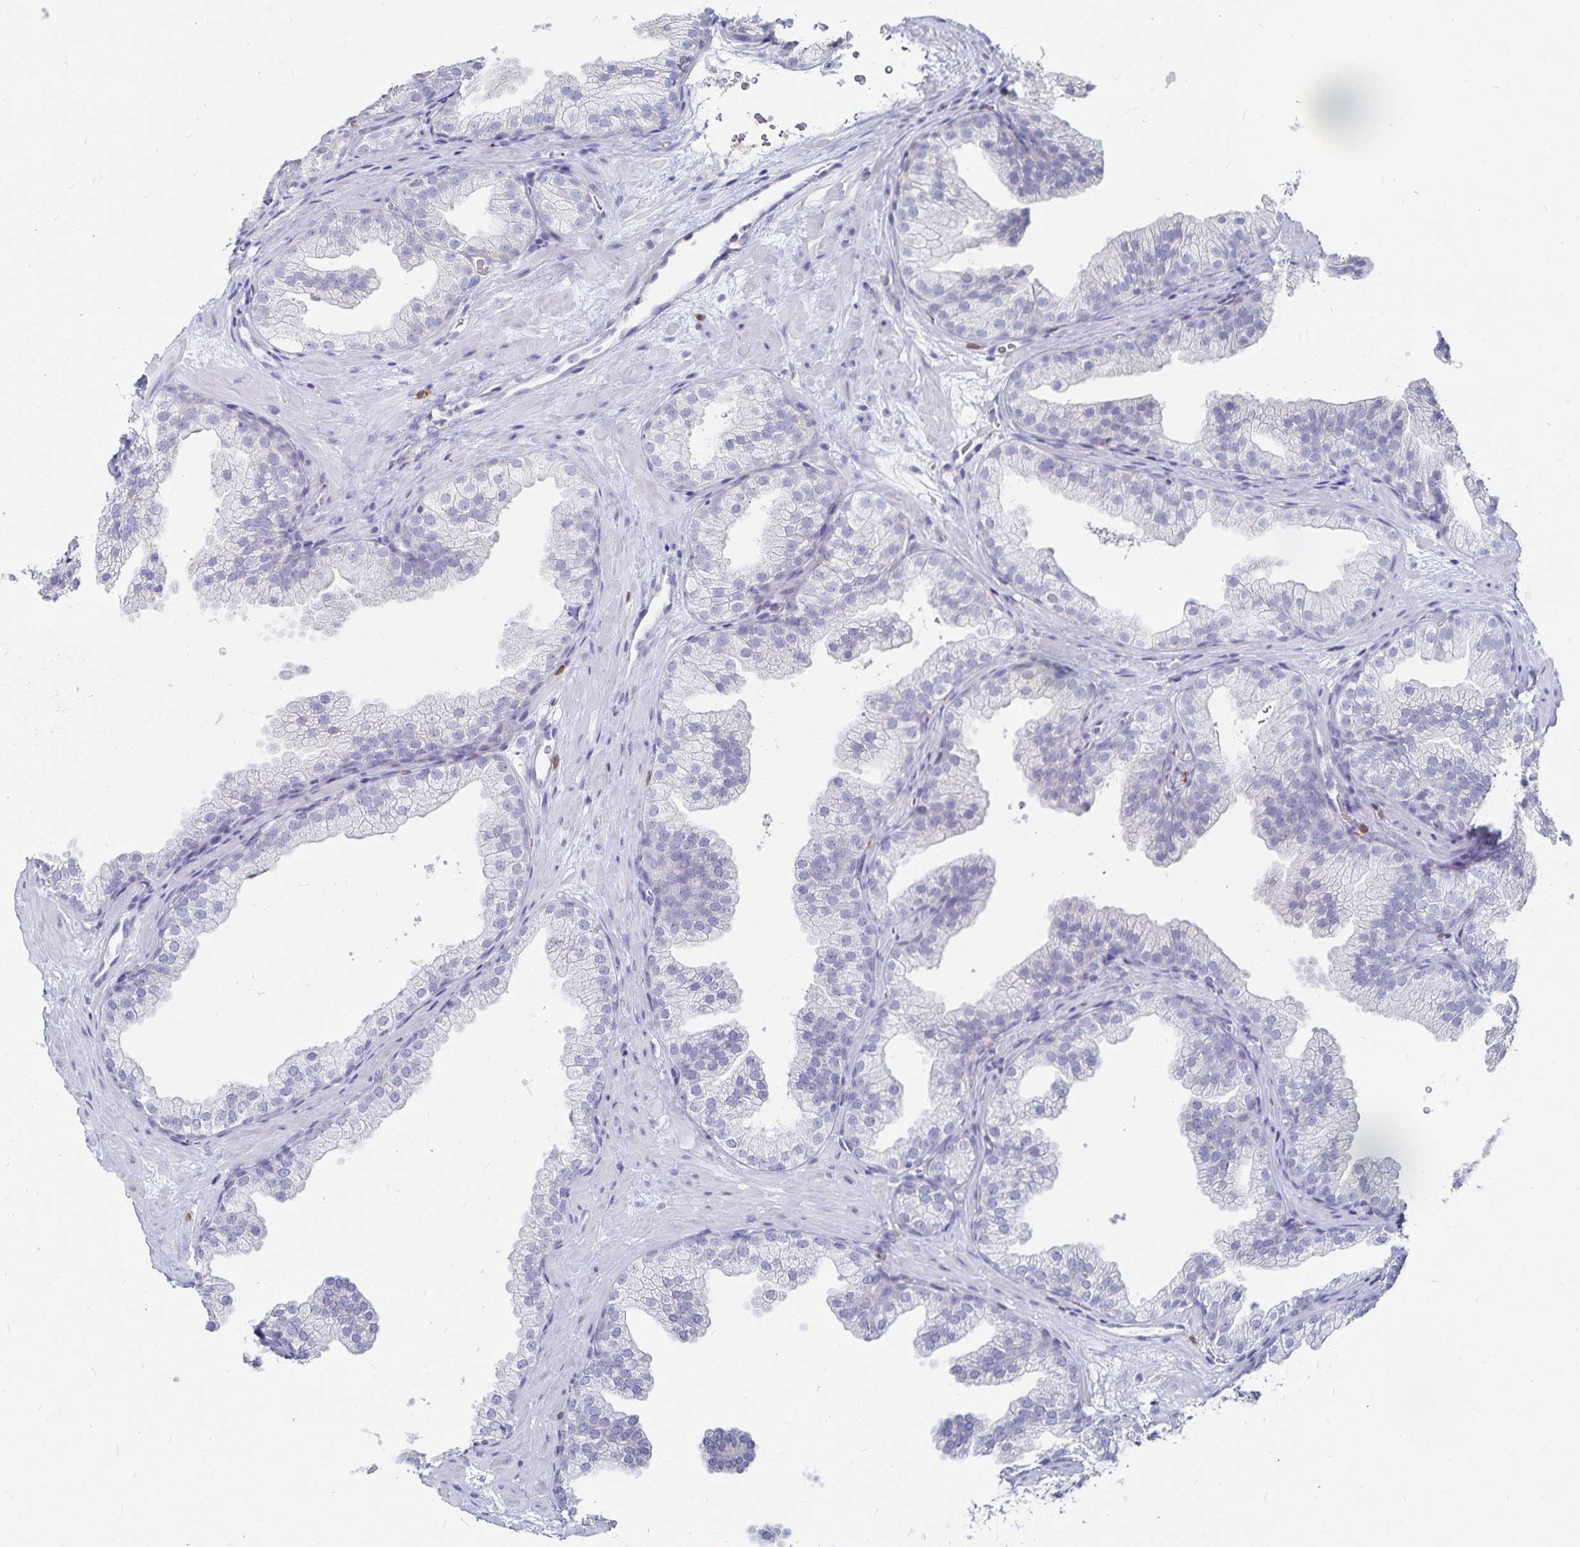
{"staining": {"intensity": "negative", "quantity": "none", "location": "none"}, "tissue": "prostate", "cell_type": "Glandular cells", "image_type": "normal", "snomed": [{"axis": "morphology", "description": "Normal tissue, NOS"}, {"axis": "topography", "description": "Prostate"}], "caption": "DAB immunohistochemical staining of unremarkable human prostate reveals no significant expression in glandular cells. Brightfield microscopy of immunohistochemistry stained with DAB (3,3'-diaminobenzidine) (brown) and hematoxylin (blue), captured at high magnification.", "gene": "TNIP1", "patient": {"sex": "male", "age": 37}}